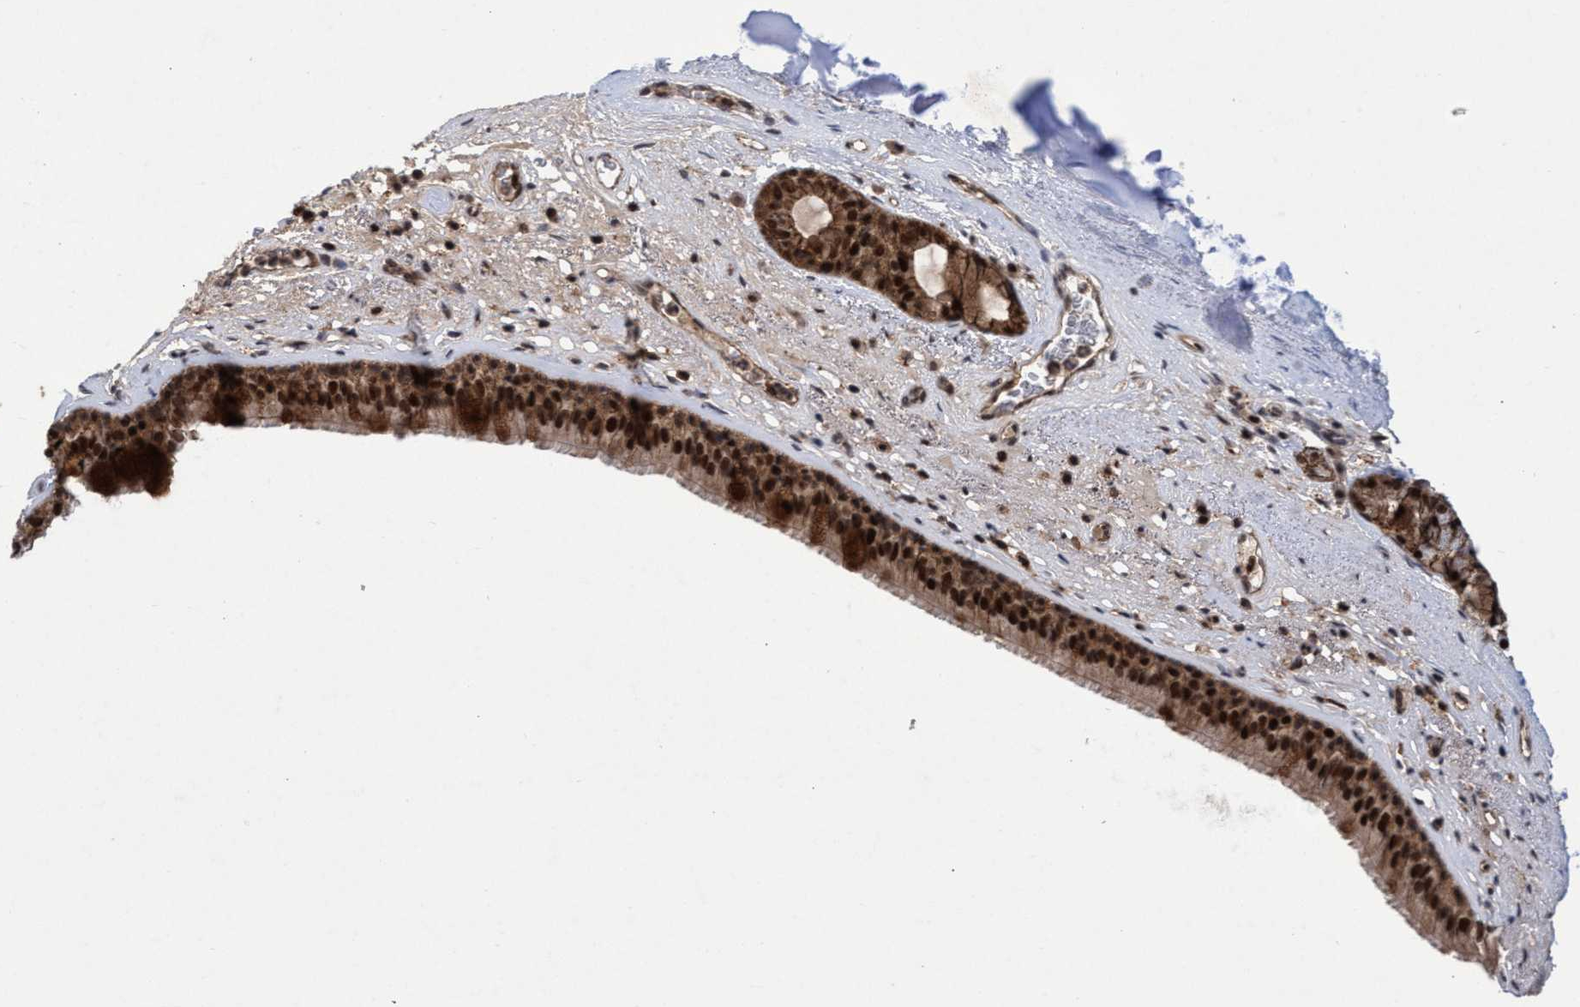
{"staining": {"intensity": "strong", "quantity": ">75%", "location": "cytoplasmic/membranous,nuclear"}, "tissue": "bronchus", "cell_type": "Respiratory epithelial cells", "image_type": "normal", "snomed": [{"axis": "morphology", "description": "Normal tissue, NOS"}, {"axis": "topography", "description": "Cartilage tissue"}], "caption": "IHC staining of unremarkable bronchus, which exhibits high levels of strong cytoplasmic/membranous,nuclear staining in about >75% of respiratory epithelial cells indicating strong cytoplasmic/membranous,nuclear protein expression. The staining was performed using DAB (3,3'-diaminobenzidine) (brown) for protein detection and nuclei were counterstained in hematoxylin (blue).", "gene": "GTF2F1", "patient": {"sex": "female", "age": 63}}